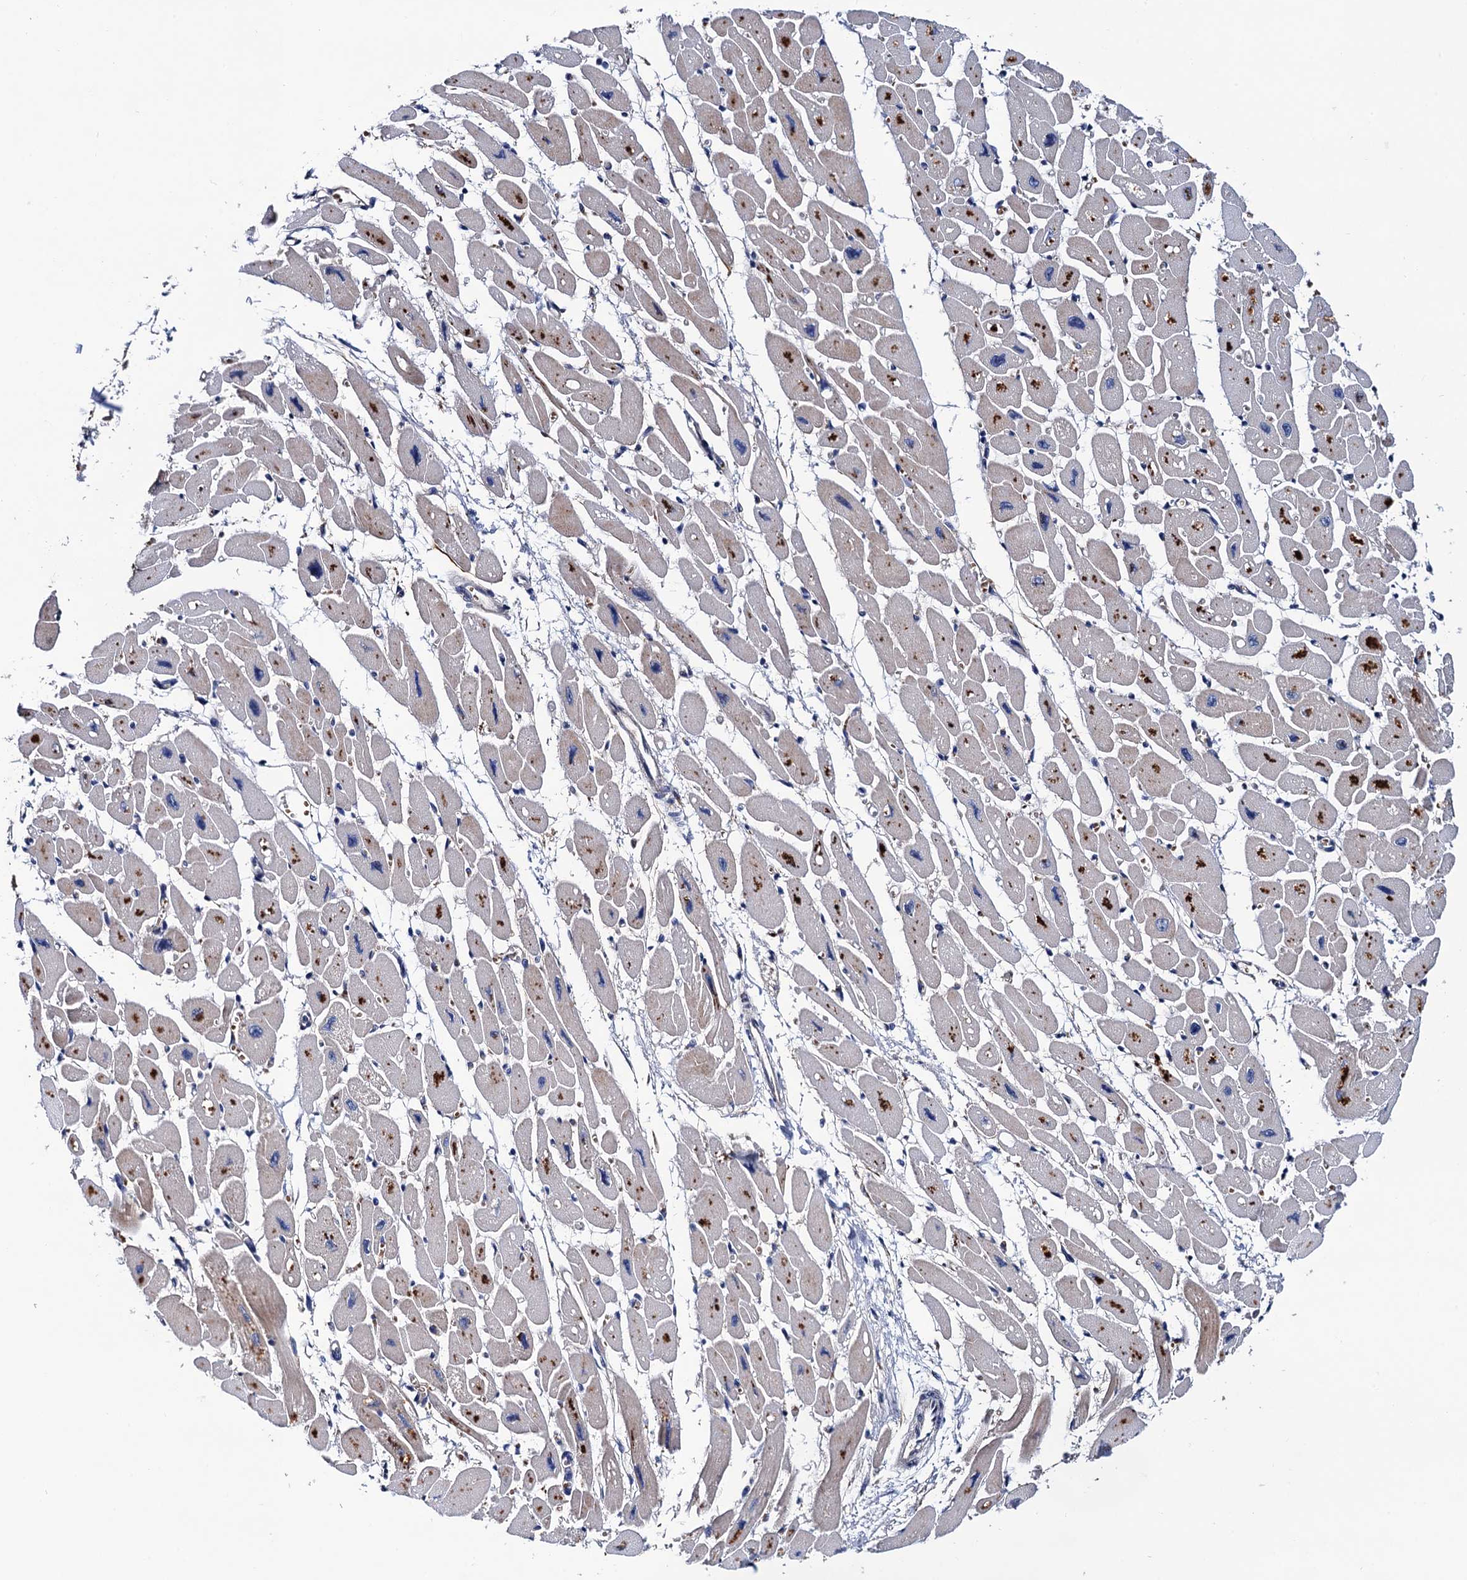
{"staining": {"intensity": "moderate", "quantity": "<25%", "location": "cytoplasmic/membranous"}, "tissue": "heart muscle", "cell_type": "Cardiomyocytes", "image_type": "normal", "snomed": [{"axis": "morphology", "description": "Normal tissue, NOS"}, {"axis": "topography", "description": "Heart"}], "caption": "Heart muscle stained with a protein marker demonstrates moderate staining in cardiomyocytes.", "gene": "TRMT112", "patient": {"sex": "female", "age": 54}}